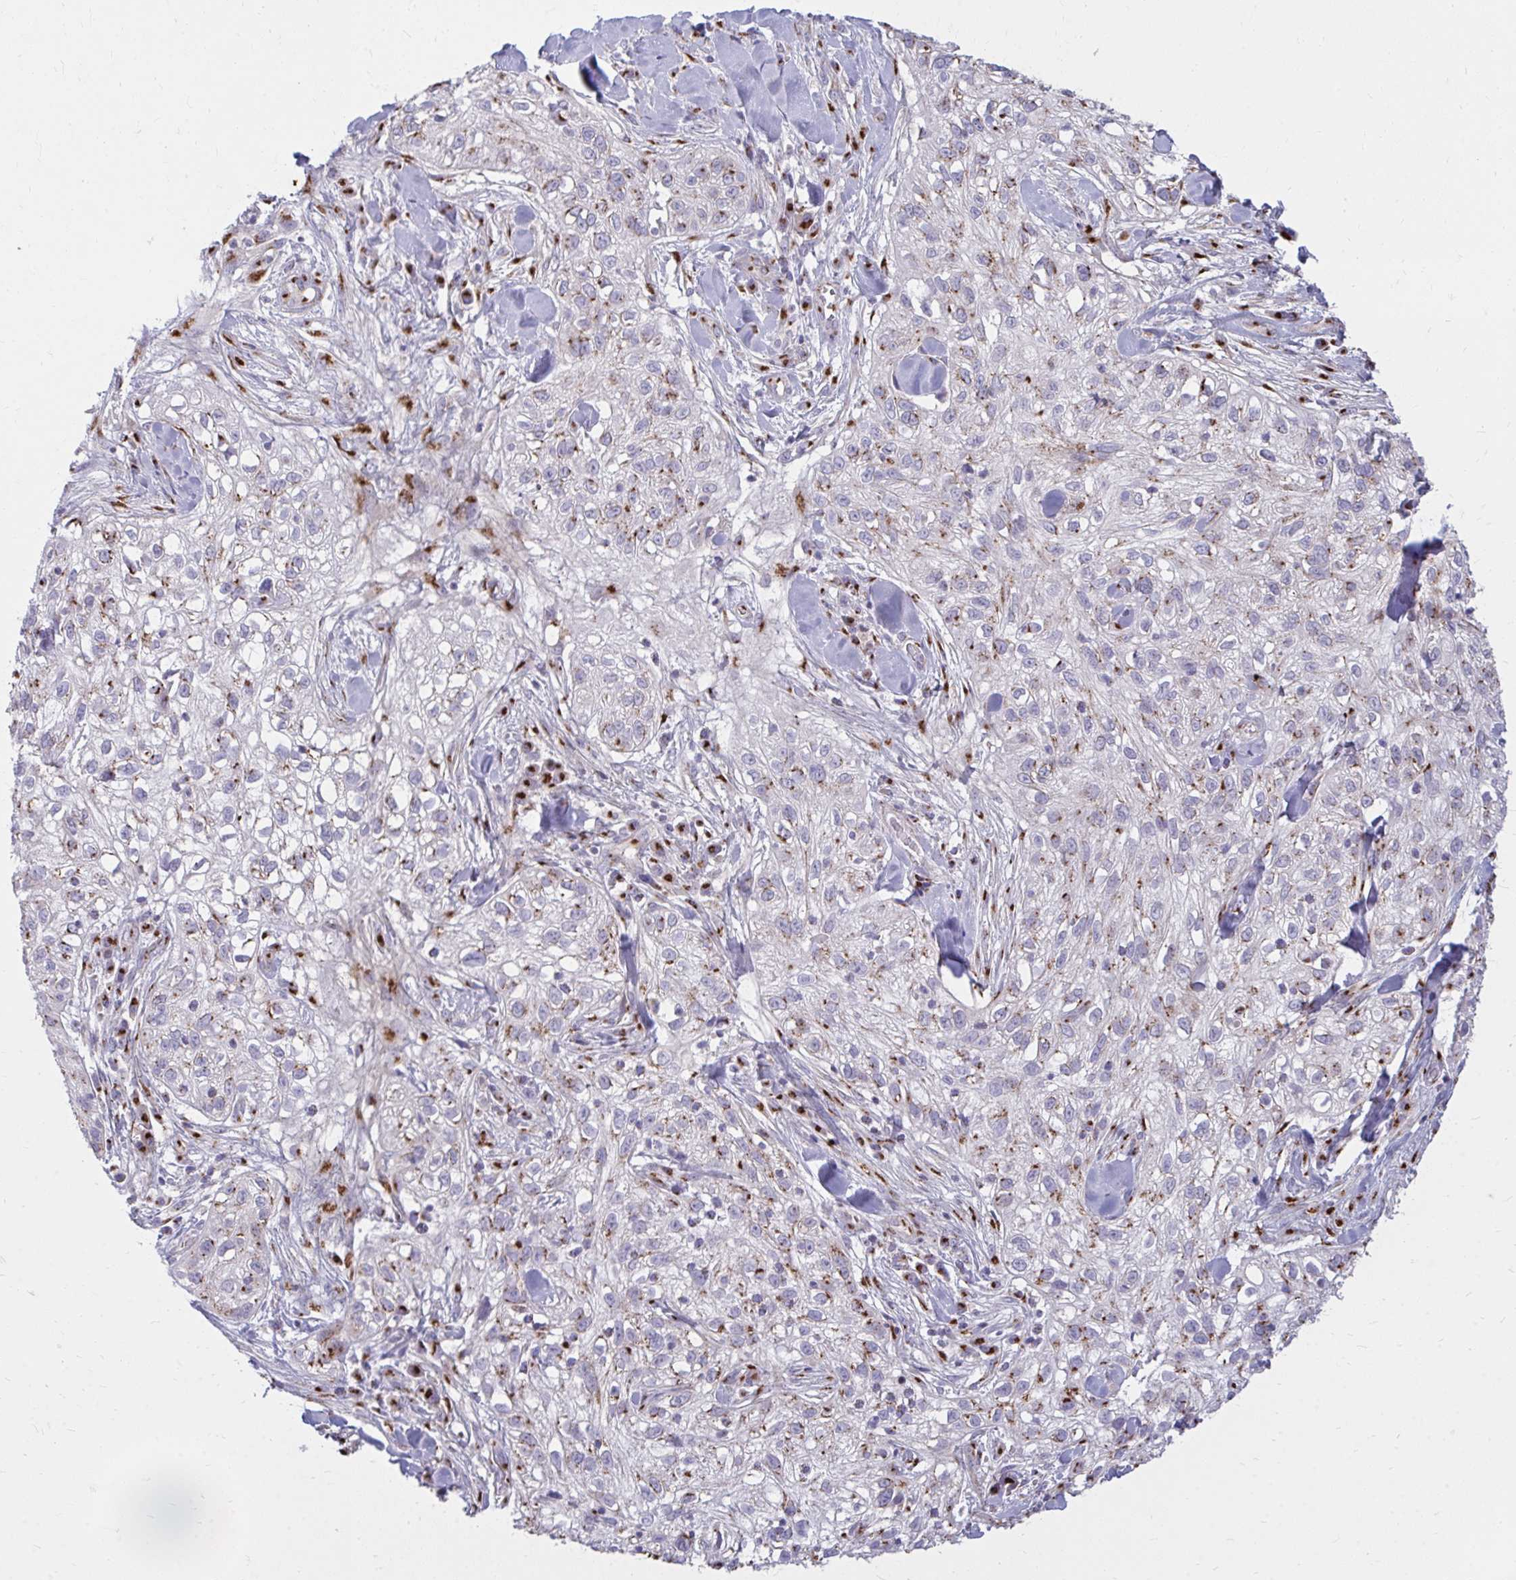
{"staining": {"intensity": "moderate", "quantity": "25%-75%", "location": "cytoplasmic/membranous"}, "tissue": "skin cancer", "cell_type": "Tumor cells", "image_type": "cancer", "snomed": [{"axis": "morphology", "description": "Squamous cell carcinoma, NOS"}, {"axis": "topography", "description": "Skin"}], "caption": "Skin squamous cell carcinoma stained with immunohistochemistry exhibits moderate cytoplasmic/membranous positivity in approximately 25%-75% of tumor cells. (Stains: DAB (3,3'-diaminobenzidine) in brown, nuclei in blue, Microscopy: brightfield microscopy at high magnification).", "gene": "RAB6B", "patient": {"sex": "male", "age": 82}}